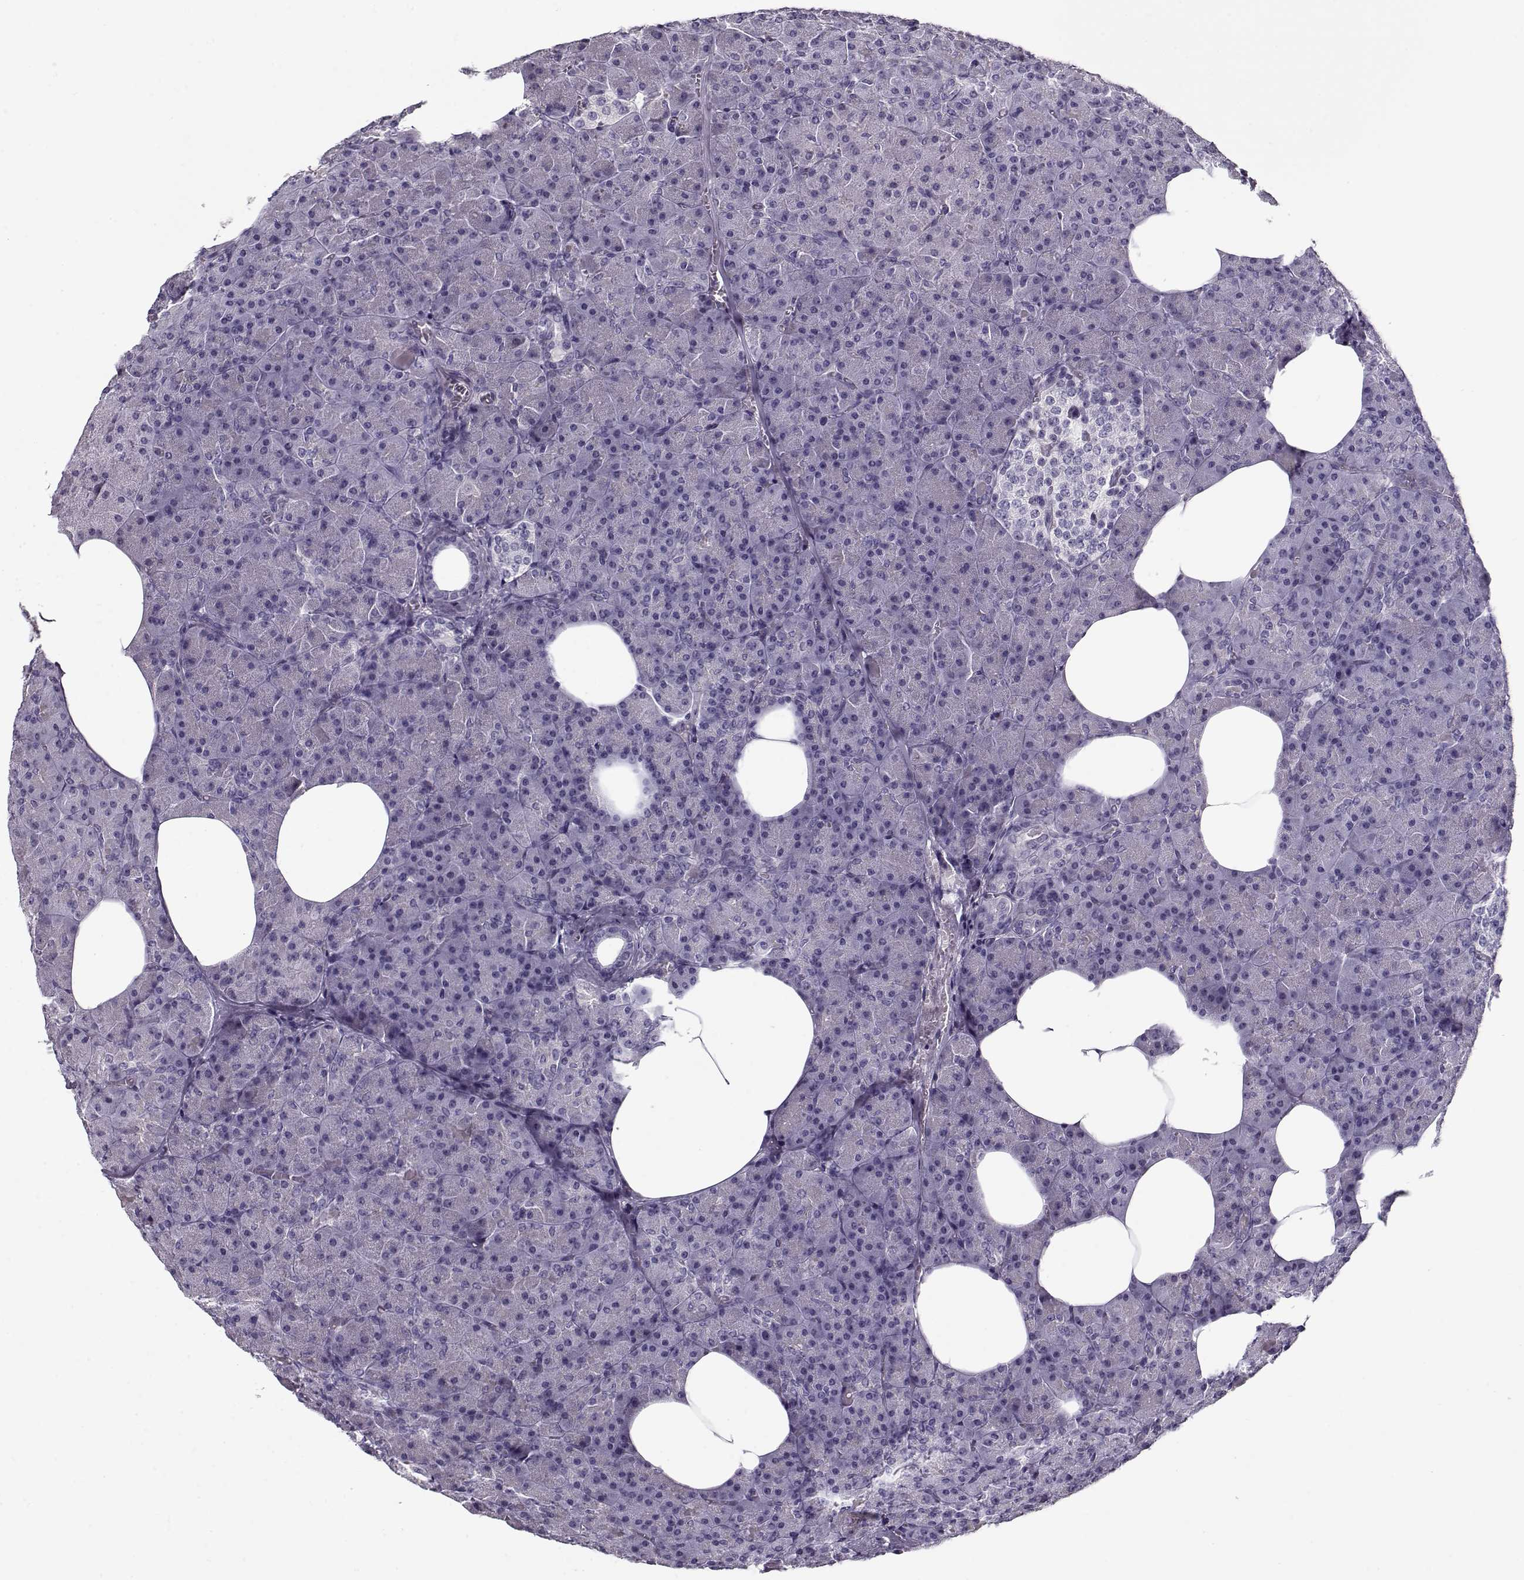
{"staining": {"intensity": "negative", "quantity": "none", "location": "none"}, "tissue": "pancreas", "cell_type": "Exocrine glandular cells", "image_type": "normal", "snomed": [{"axis": "morphology", "description": "Normal tissue, NOS"}, {"axis": "topography", "description": "Pancreas"}], "caption": "Micrograph shows no significant protein staining in exocrine glandular cells of normal pancreas. (DAB IHC with hematoxylin counter stain).", "gene": "CCDC136", "patient": {"sex": "female", "age": 45}}